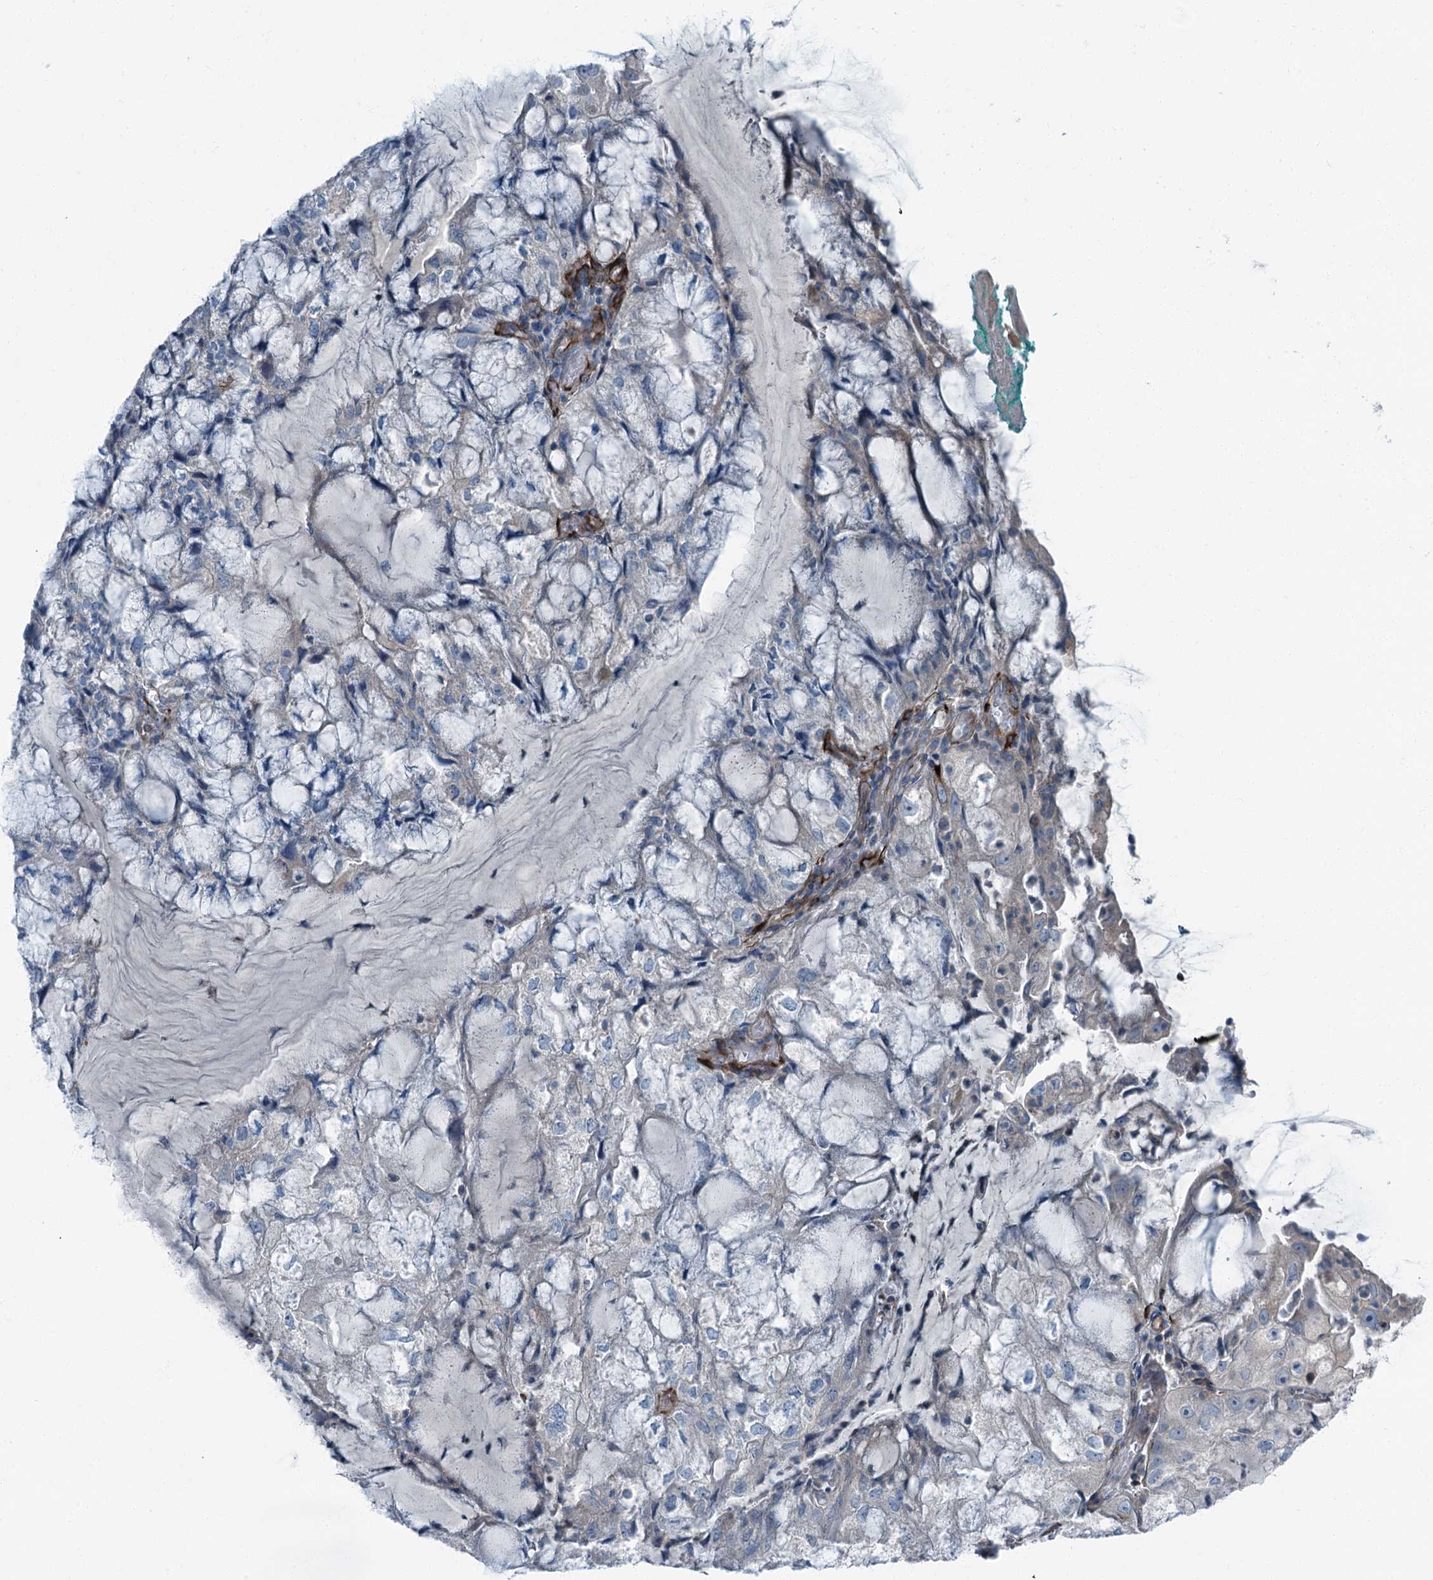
{"staining": {"intensity": "weak", "quantity": "<25%", "location": "cytoplasmic/membranous"}, "tissue": "endometrial cancer", "cell_type": "Tumor cells", "image_type": "cancer", "snomed": [{"axis": "morphology", "description": "Adenocarcinoma, NOS"}, {"axis": "topography", "description": "Endometrium"}], "caption": "Tumor cells show no significant positivity in endometrial cancer (adenocarcinoma).", "gene": "AXL", "patient": {"sex": "female", "age": 81}}